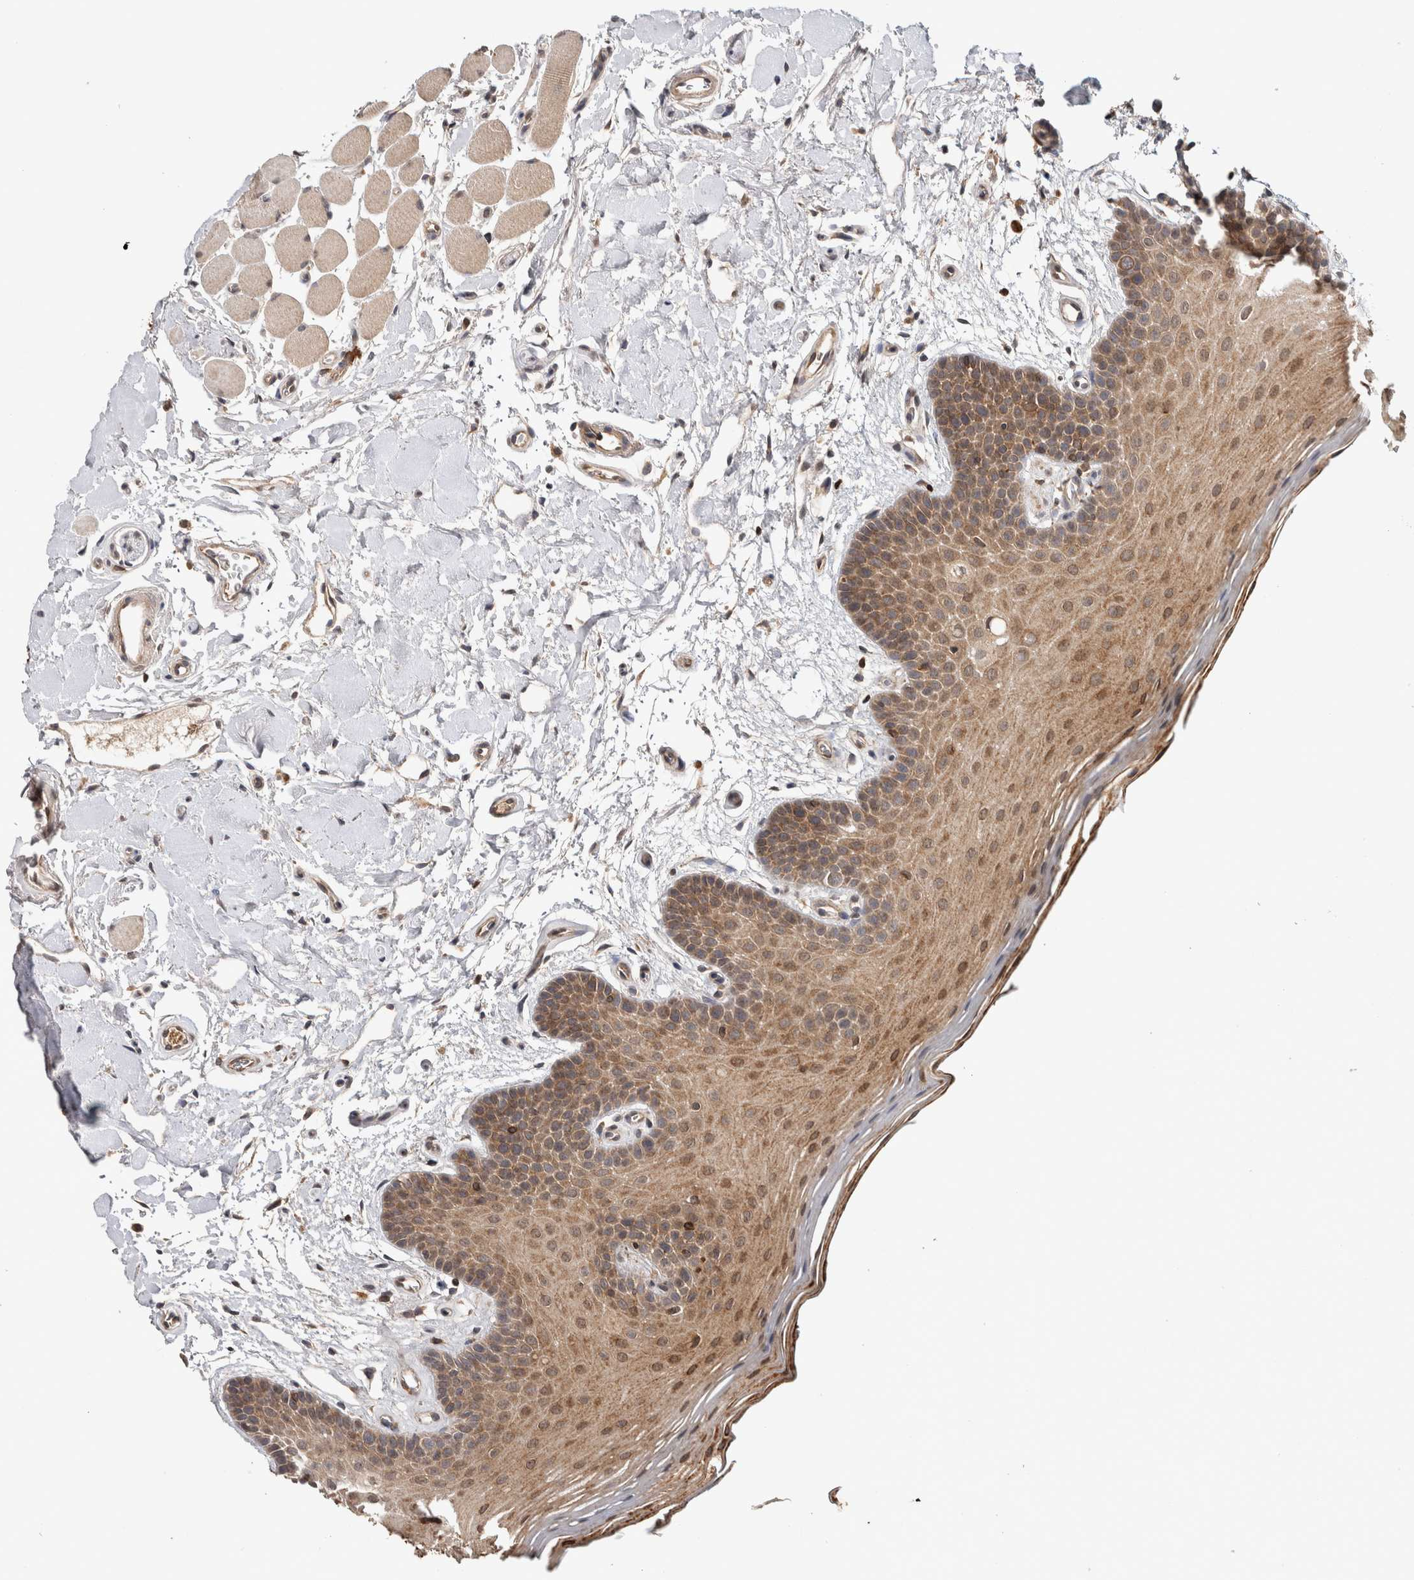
{"staining": {"intensity": "moderate", "quantity": ">75%", "location": "cytoplasmic/membranous"}, "tissue": "oral mucosa", "cell_type": "Squamous epithelial cells", "image_type": "normal", "snomed": [{"axis": "morphology", "description": "Normal tissue, NOS"}, {"axis": "topography", "description": "Oral tissue"}], "caption": "Squamous epithelial cells show moderate cytoplasmic/membranous staining in about >75% of cells in normal oral mucosa. Nuclei are stained in blue.", "gene": "HMOX2", "patient": {"sex": "male", "age": 62}}